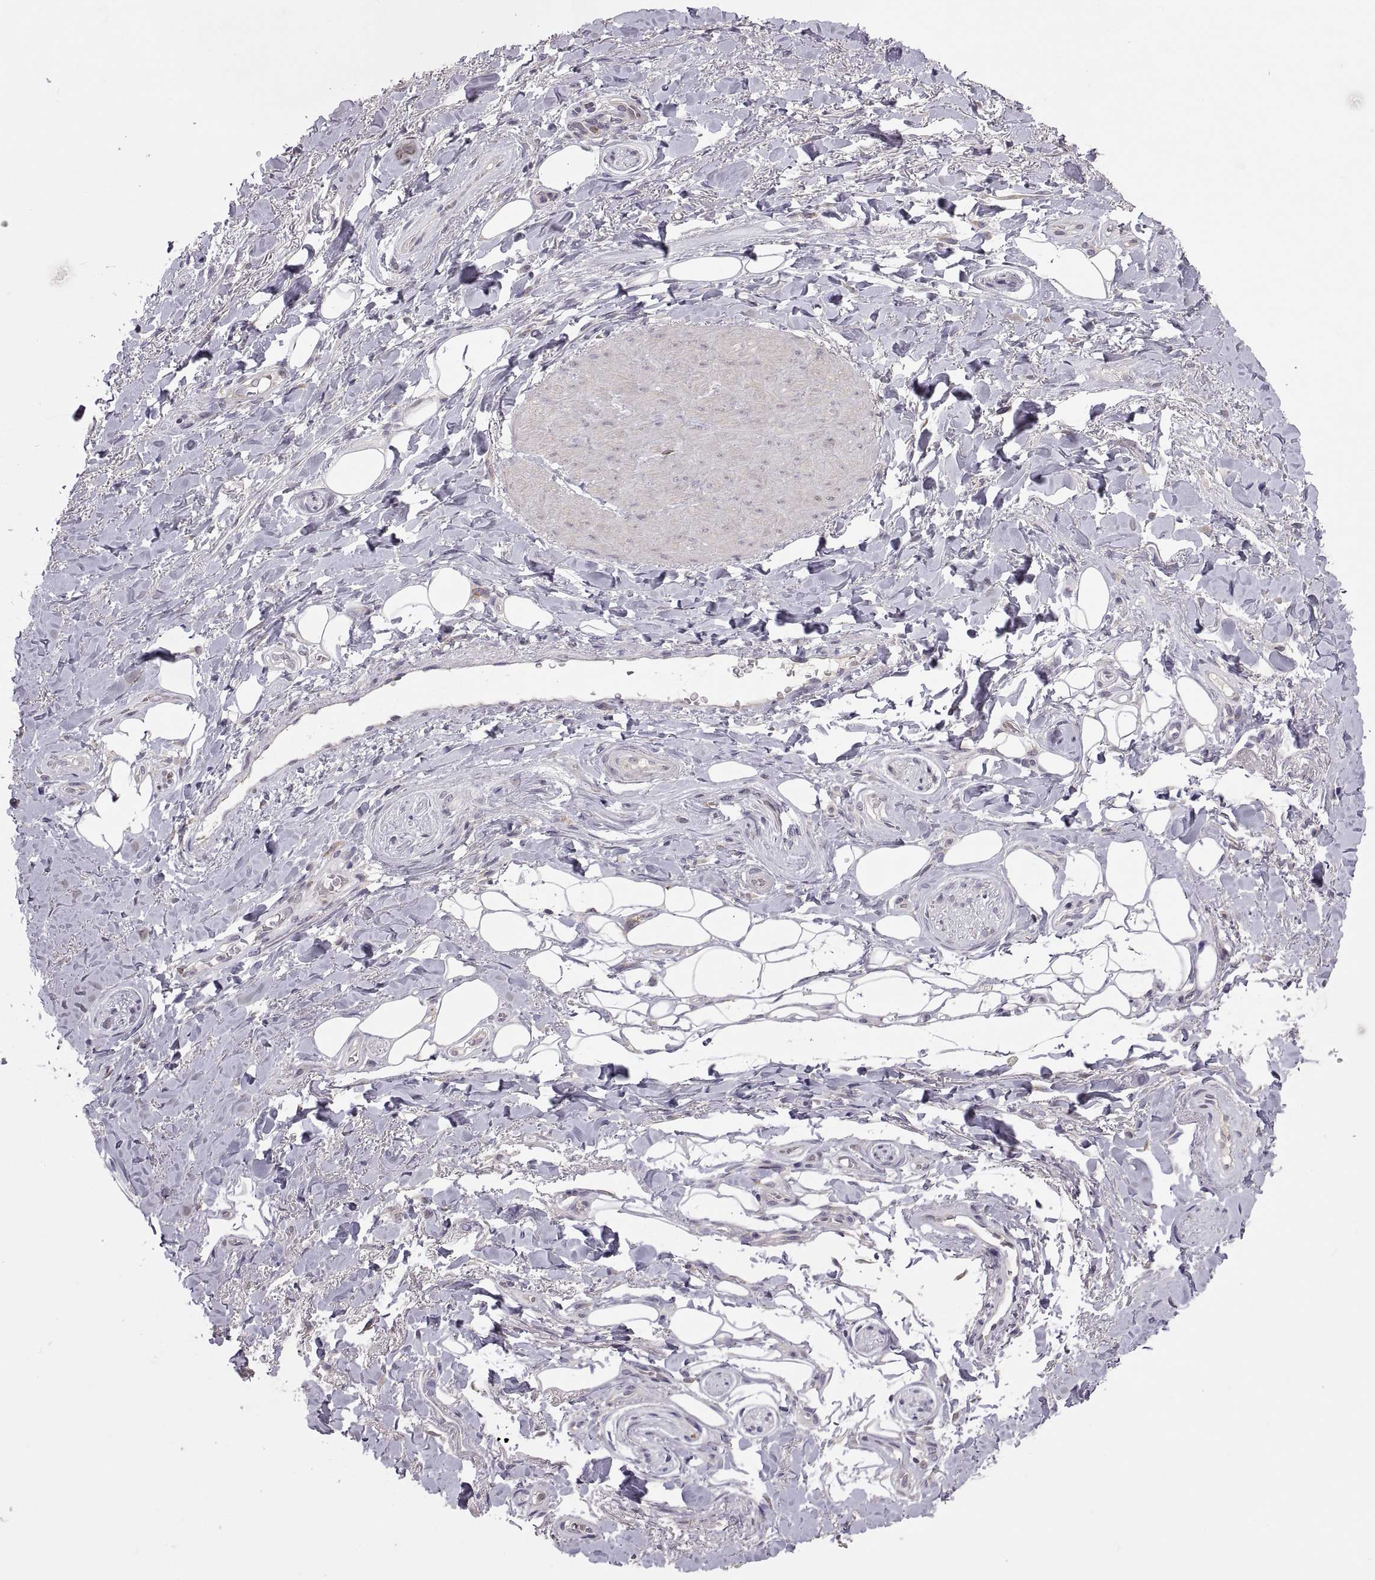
{"staining": {"intensity": "negative", "quantity": "none", "location": "none"}, "tissue": "adipose tissue", "cell_type": "Adipocytes", "image_type": "normal", "snomed": [{"axis": "morphology", "description": "Normal tissue, NOS"}, {"axis": "topography", "description": "Anal"}, {"axis": "topography", "description": "Peripheral nerve tissue"}], "caption": "Immunohistochemistry (IHC) of benign adipose tissue displays no positivity in adipocytes. Brightfield microscopy of IHC stained with DAB (3,3'-diaminobenzidine) (brown) and hematoxylin (blue), captured at high magnification.", "gene": "HMGCR", "patient": {"sex": "male", "age": 53}}